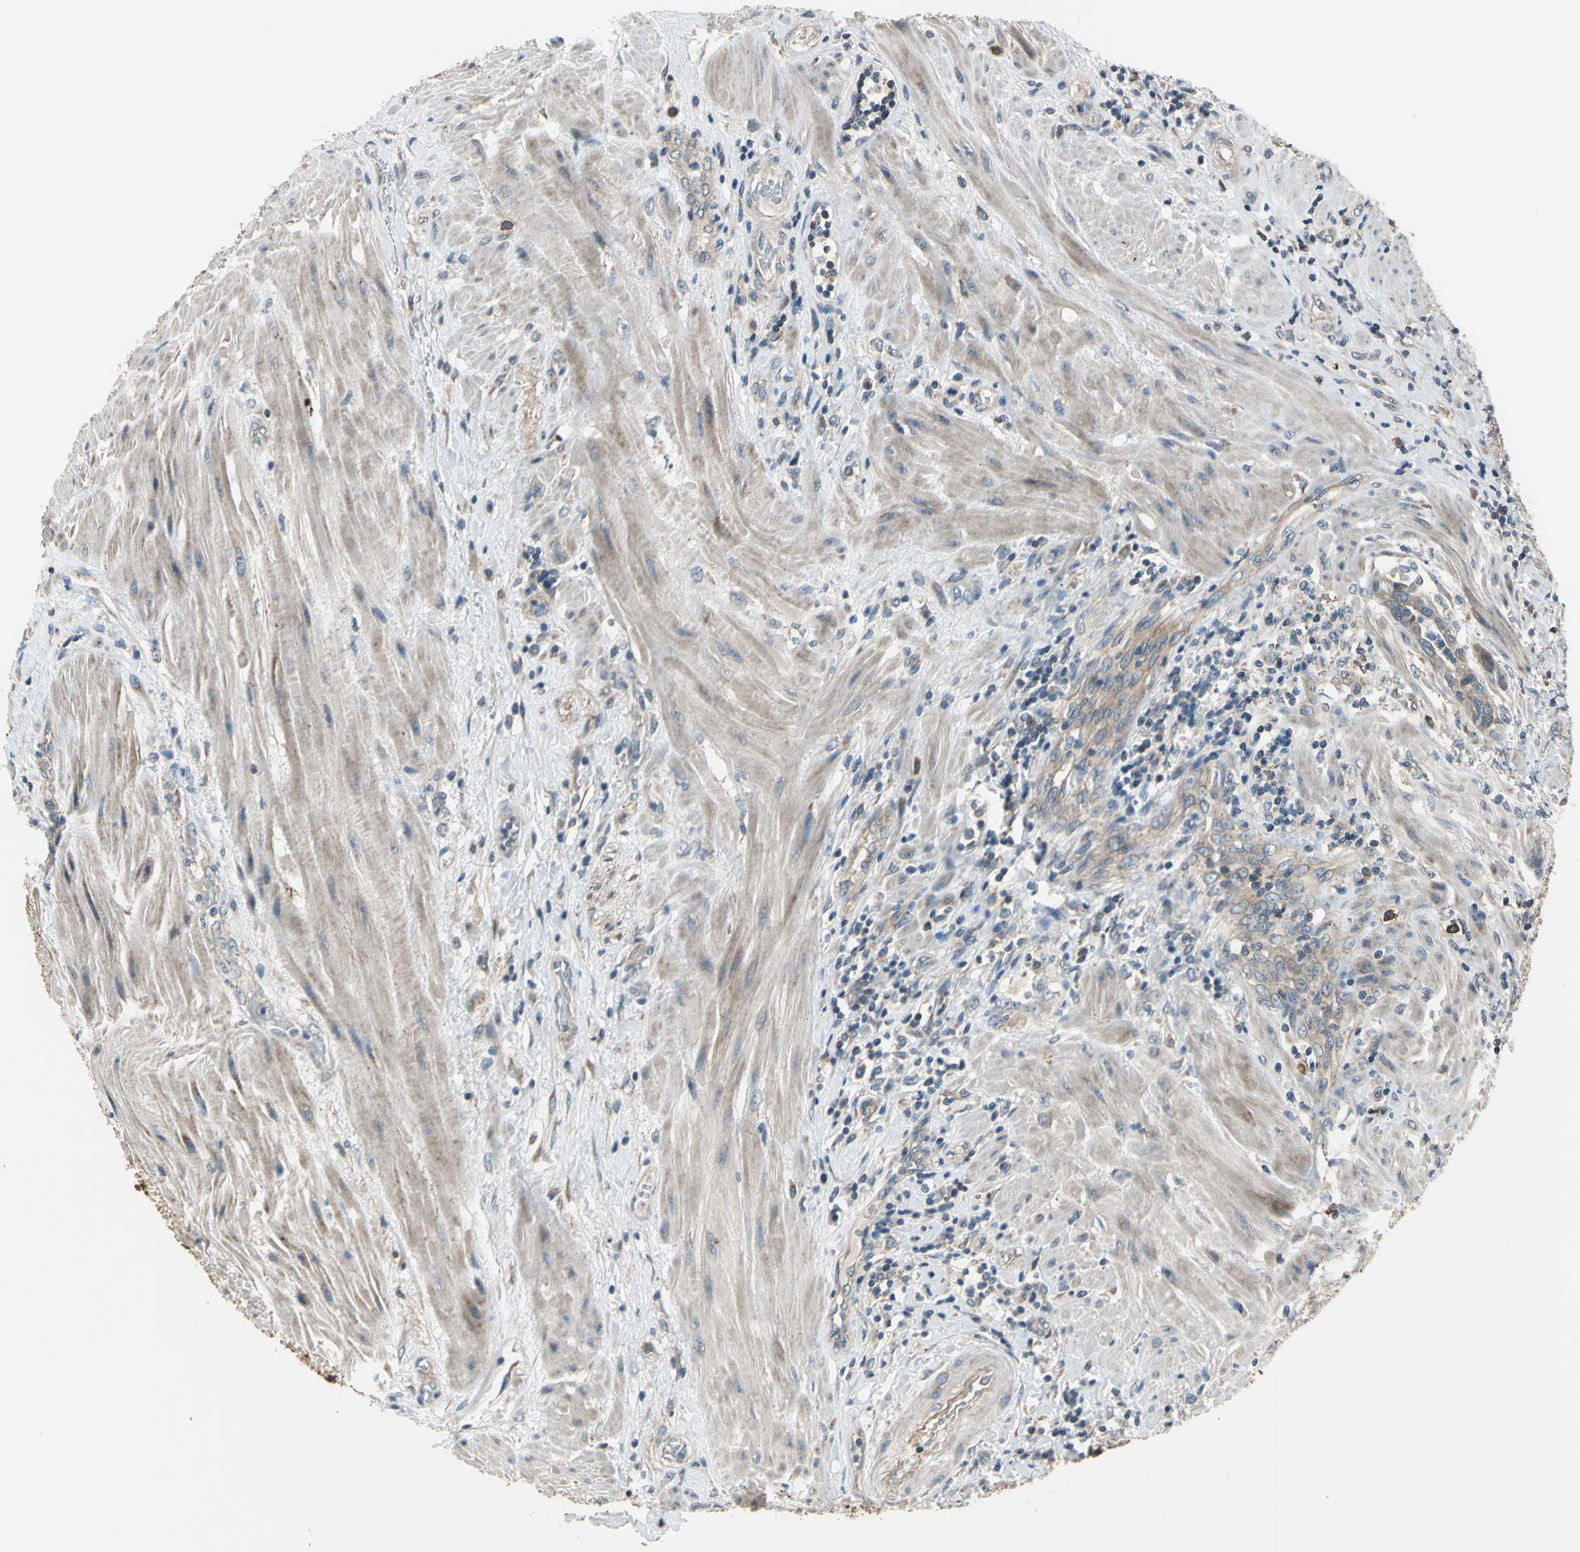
{"staining": {"intensity": "moderate", "quantity": ">75%", "location": "cytoplasmic/membranous"}, "tissue": "pancreatic cancer", "cell_type": "Tumor cells", "image_type": "cancer", "snomed": [{"axis": "morphology", "description": "Adenocarcinoma, NOS"}, {"axis": "topography", "description": "Pancreas"}], "caption": "The photomicrograph reveals a brown stain indicating the presence of a protein in the cytoplasmic/membranous of tumor cells in pancreatic adenocarcinoma.", "gene": "TRAK1", "patient": {"sex": "female", "age": 64}}